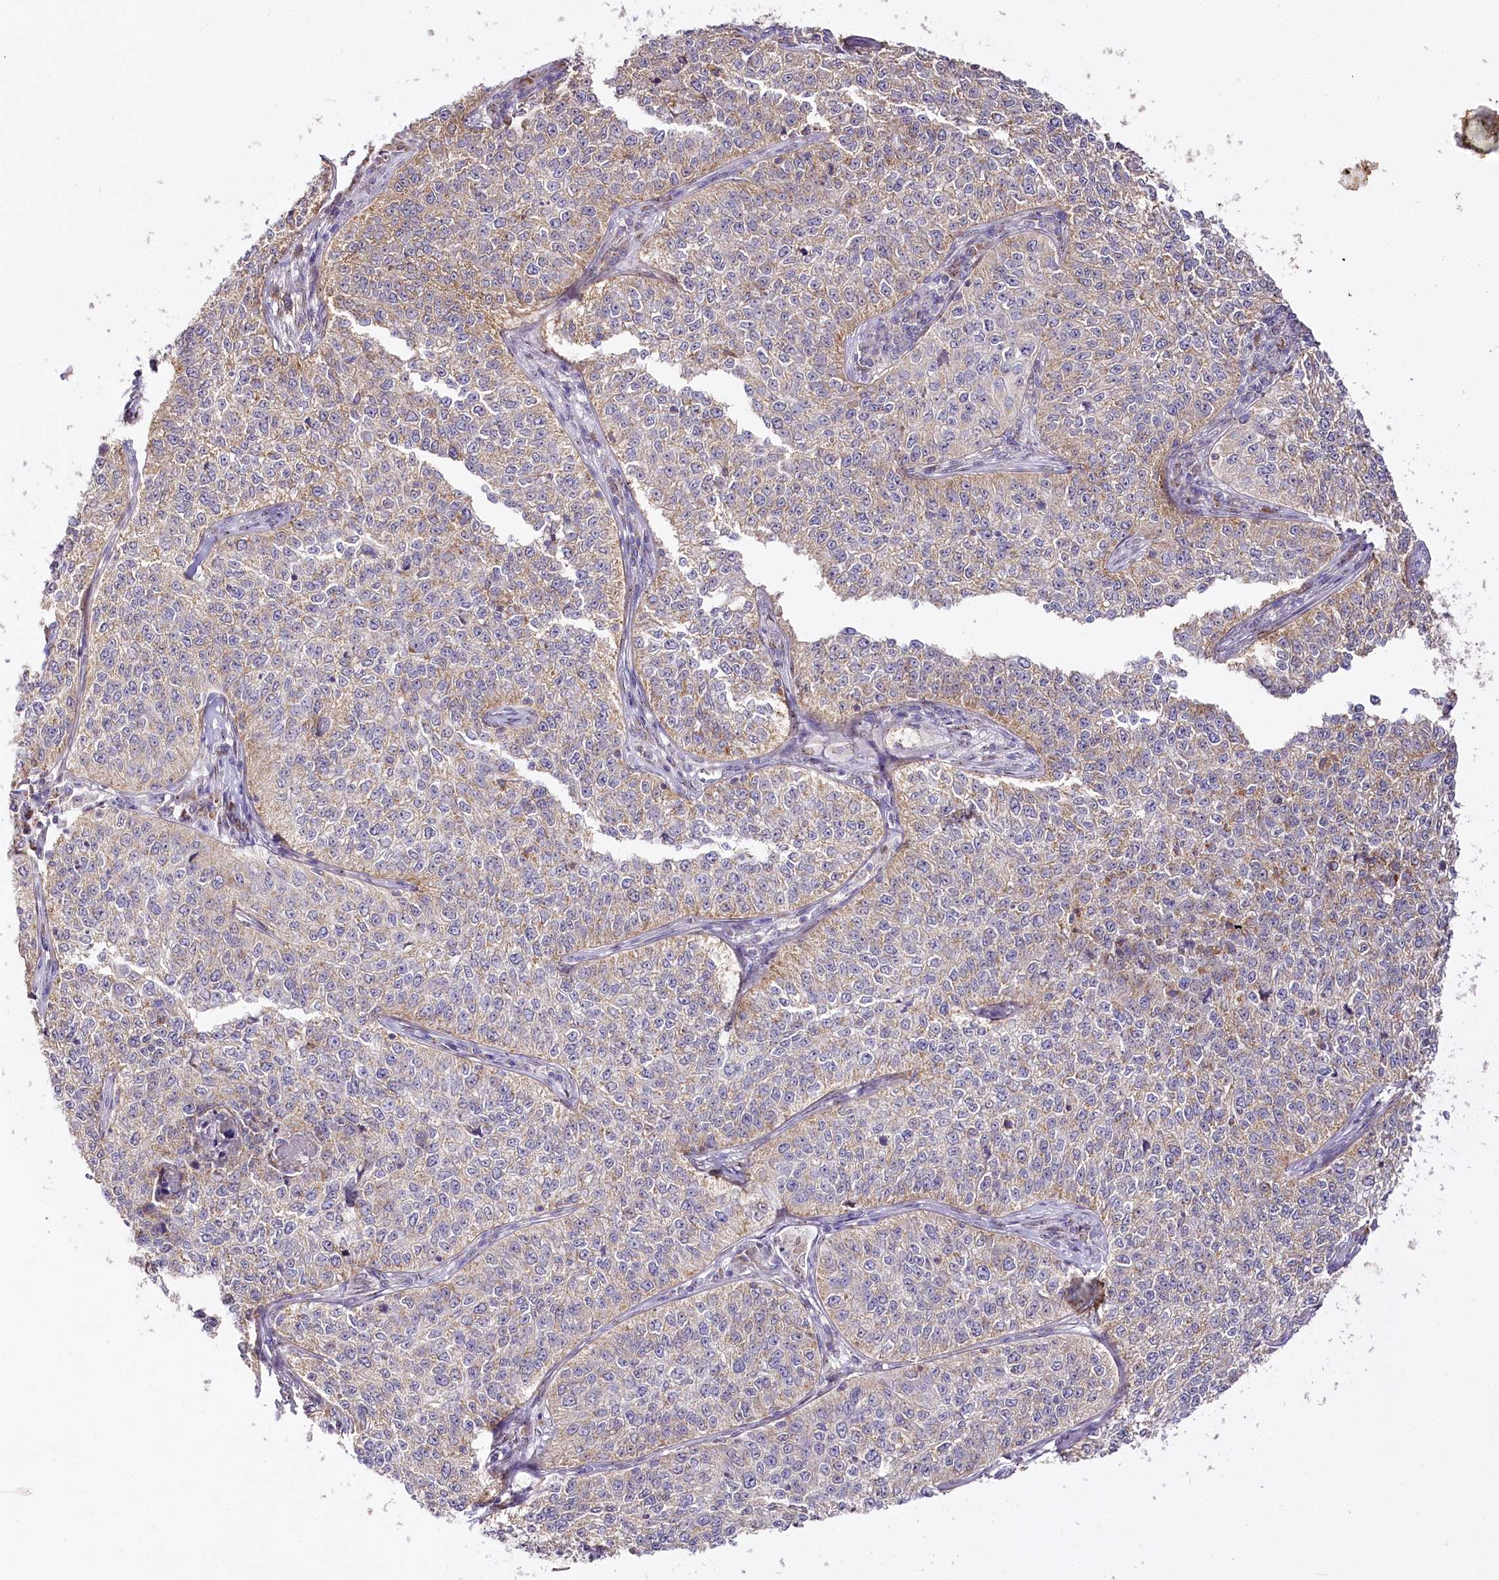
{"staining": {"intensity": "moderate", "quantity": "25%-75%", "location": "cytoplasmic/membranous"}, "tissue": "cervical cancer", "cell_type": "Tumor cells", "image_type": "cancer", "snomed": [{"axis": "morphology", "description": "Squamous cell carcinoma, NOS"}, {"axis": "topography", "description": "Cervix"}], "caption": "Brown immunohistochemical staining in cervical cancer (squamous cell carcinoma) displays moderate cytoplasmic/membranous staining in about 25%-75% of tumor cells.", "gene": "ZNF226", "patient": {"sex": "female", "age": 35}}